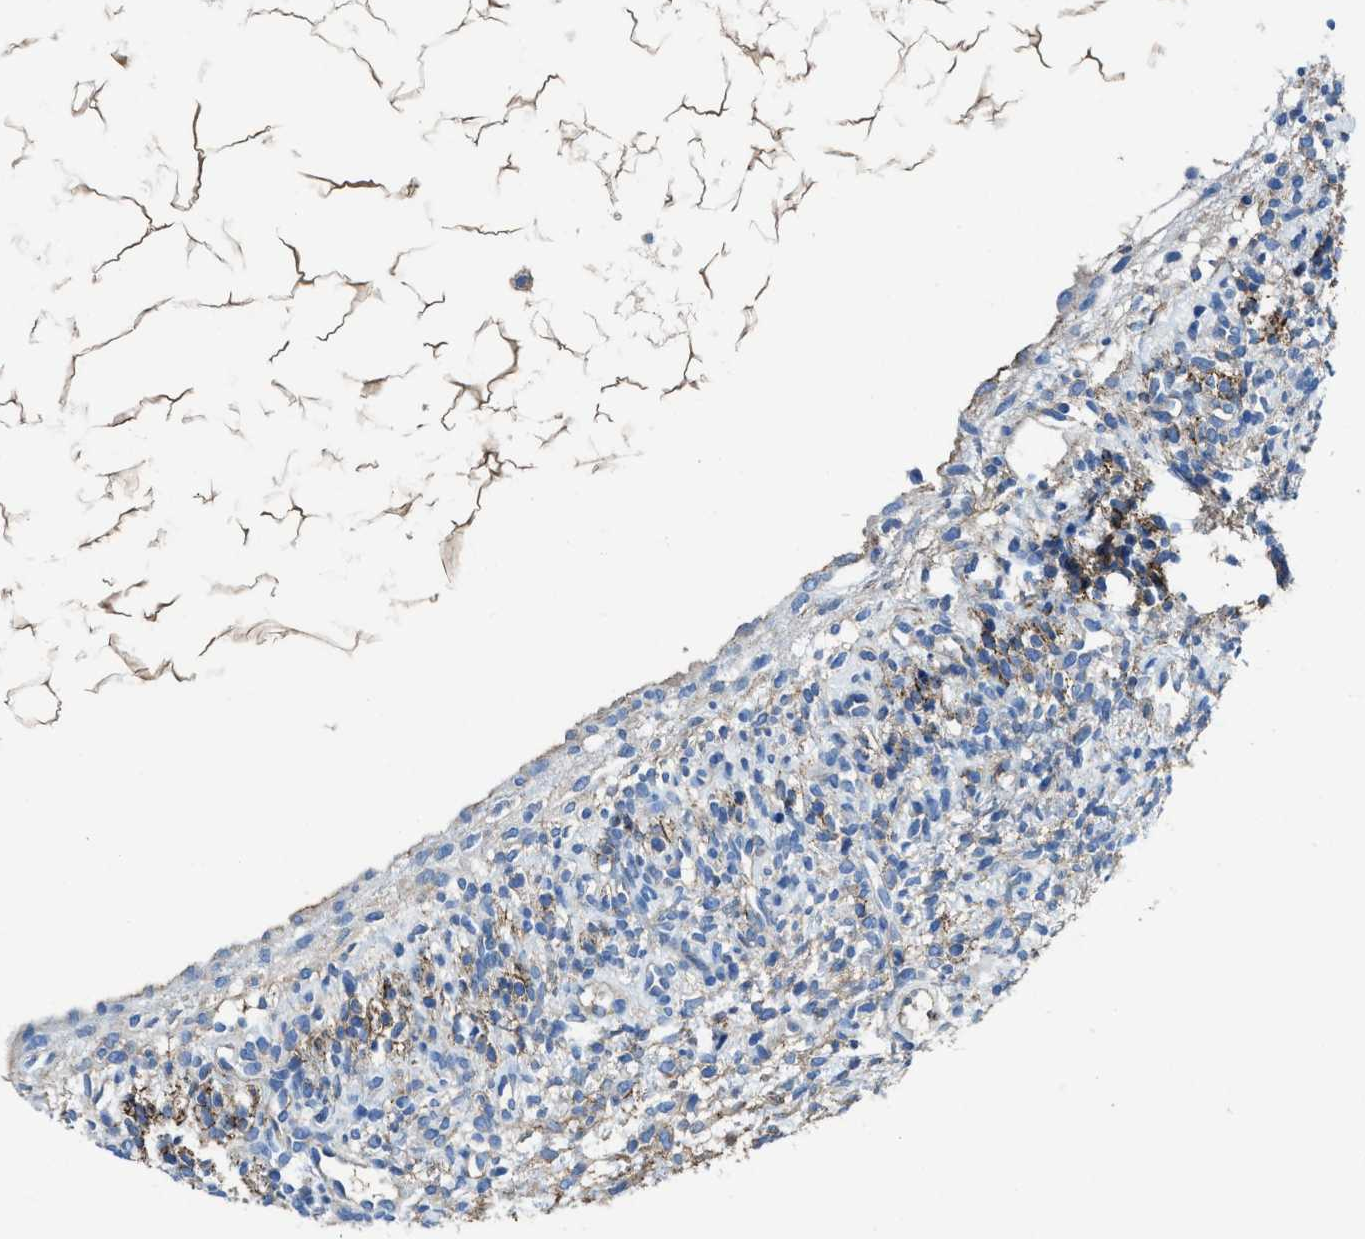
{"staining": {"intensity": "weak", "quantity": "<25%", "location": "cytoplasmic/membranous"}, "tissue": "ovary", "cell_type": "Ovarian stroma cells", "image_type": "normal", "snomed": [{"axis": "morphology", "description": "Normal tissue, NOS"}, {"axis": "morphology", "description": "Cyst, NOS"}, {"axis": "topography", "description": "Ovary"}], "caption": "High power microscopy micrograph of an immunohistochemistry (IHC) photomicrograph of unremarkable ovary, revealing no significant staining in ovarian stroma cells.", "gene": "PTGFRN", "patient": {"sex": "female", "age": 18}}